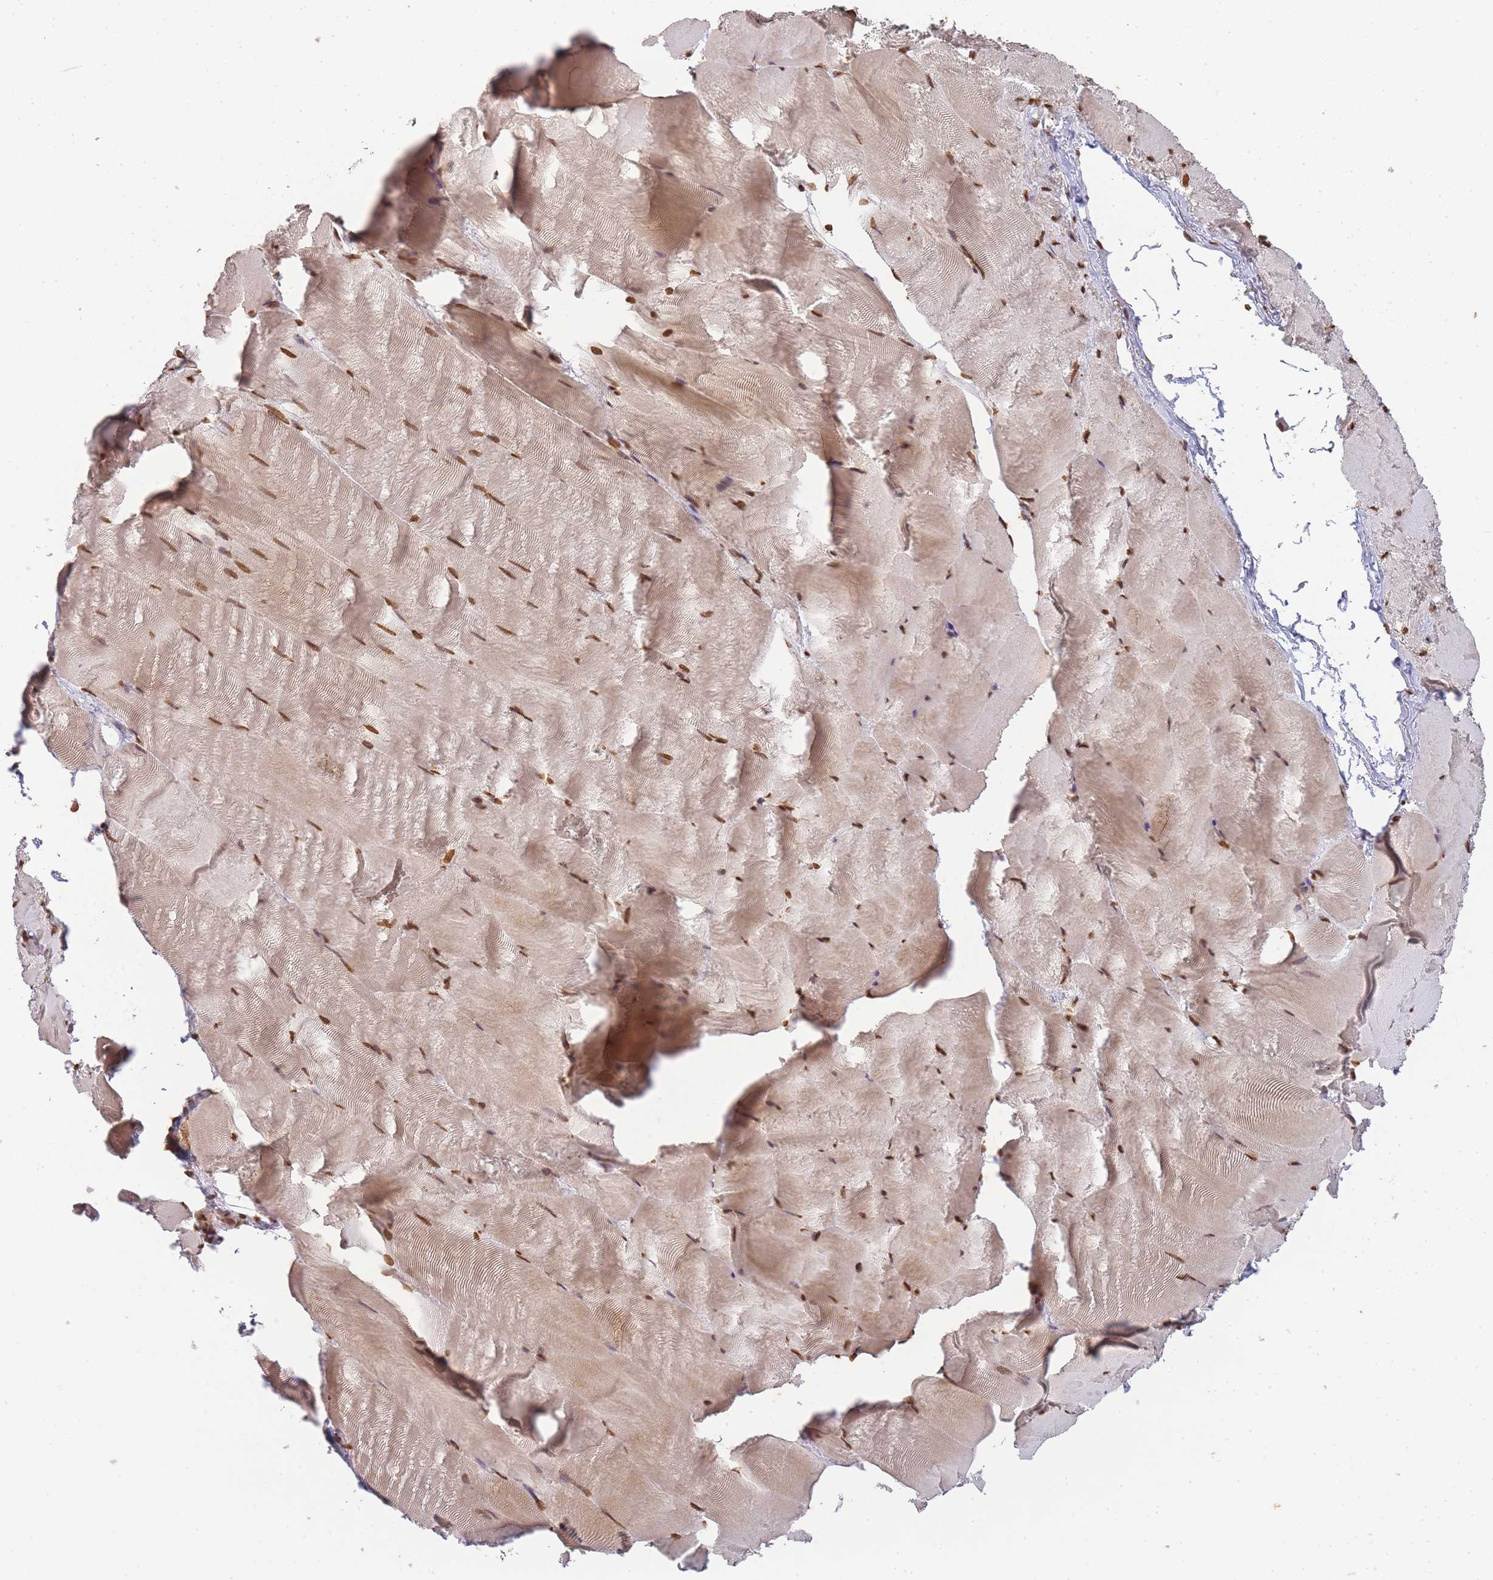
{"staining": {"intensity": "moderate", "quantity": ">75%", "location": "nuclear"}, "tissue": "skeletal muscle", "cell_type": "Myocytes", "image_type": "normal", "snomed": [{"axis": "morphology", "description": "Normal tissue, NOS"}, {"axis": "topography", "description": "Skeletal muscle"}], "caption": "IHC image of normal skeletal muscle: skeletal muscle stained using IHC demonstrates medium levels of moderate protein expression localized specifically in the nuclear of myocytes, appearing as a nuclear brown color.", "gene": "WWTR1", "patient": {"sex": "female", "age": 64}}